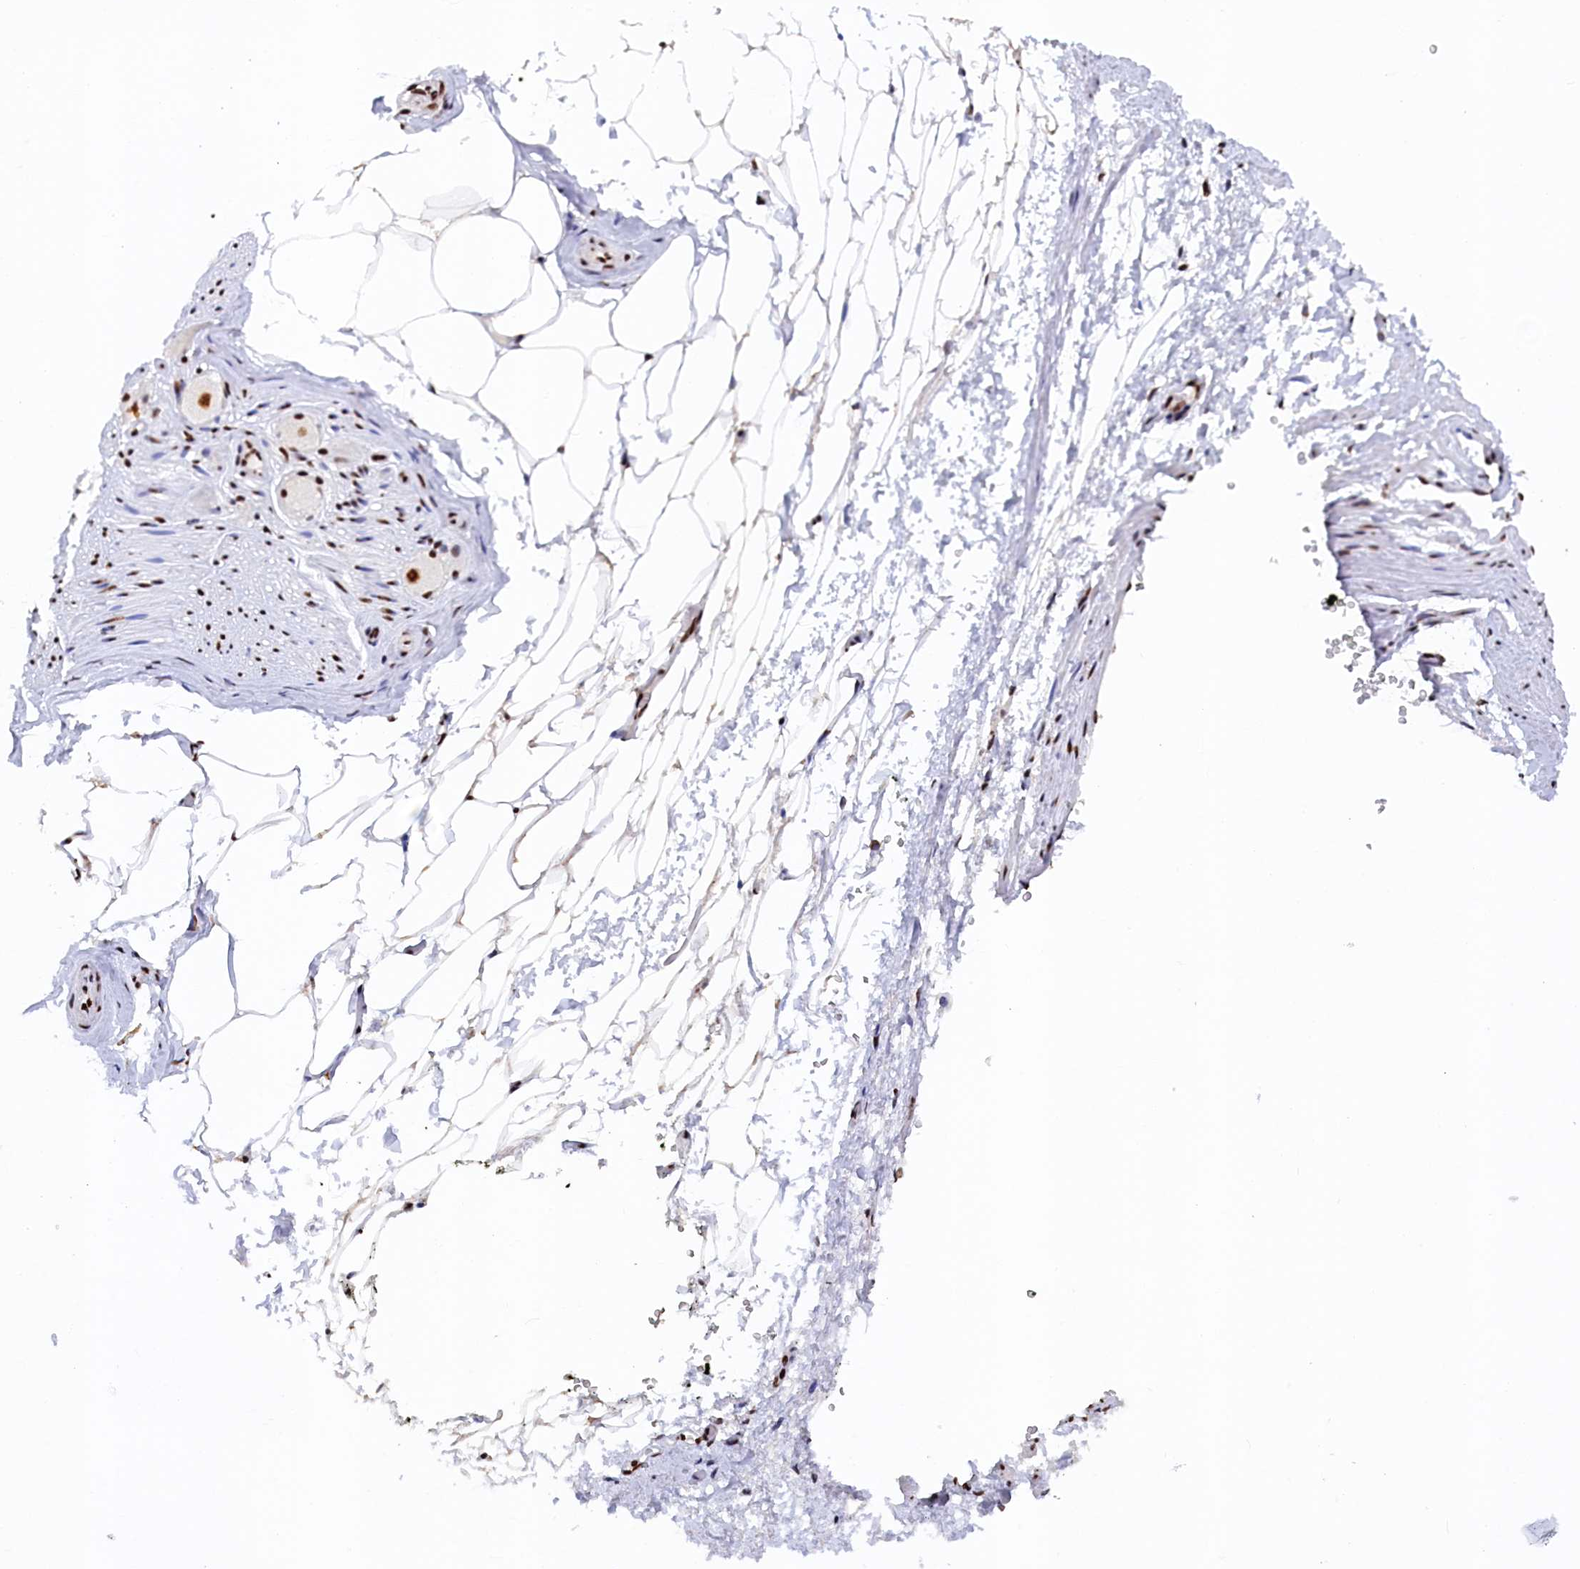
{"staining": {"intensity": "strong", "quantity": ">75%", "location": "nuclear"}, "tissue": "adipose tissue", "cell_type": "Adipocytes", "image_type": "normal", "snomed": [{"axis": "morphology", "description": "Normal tissue, NOS"}, {"axis": "morphology", "description": "Adenocarcinoma, Low grade"}, {"axis": "topography", "description": "Prostate"}, {"axis": "topography", "description": "Peripheral nerve tissue"}], "caption": "Strong nuclear expression is appreciated in approximately >75% of adipocytes in normal adipose tissue. The protein is stained brown, and the nuclei are stained in blue (DAB (3,3'-diaminobenzidine) IHC with brightfield microscopy, high magnification).", "gene": "MOSPD3", "patient": {"sex": "male", "age": 63}}